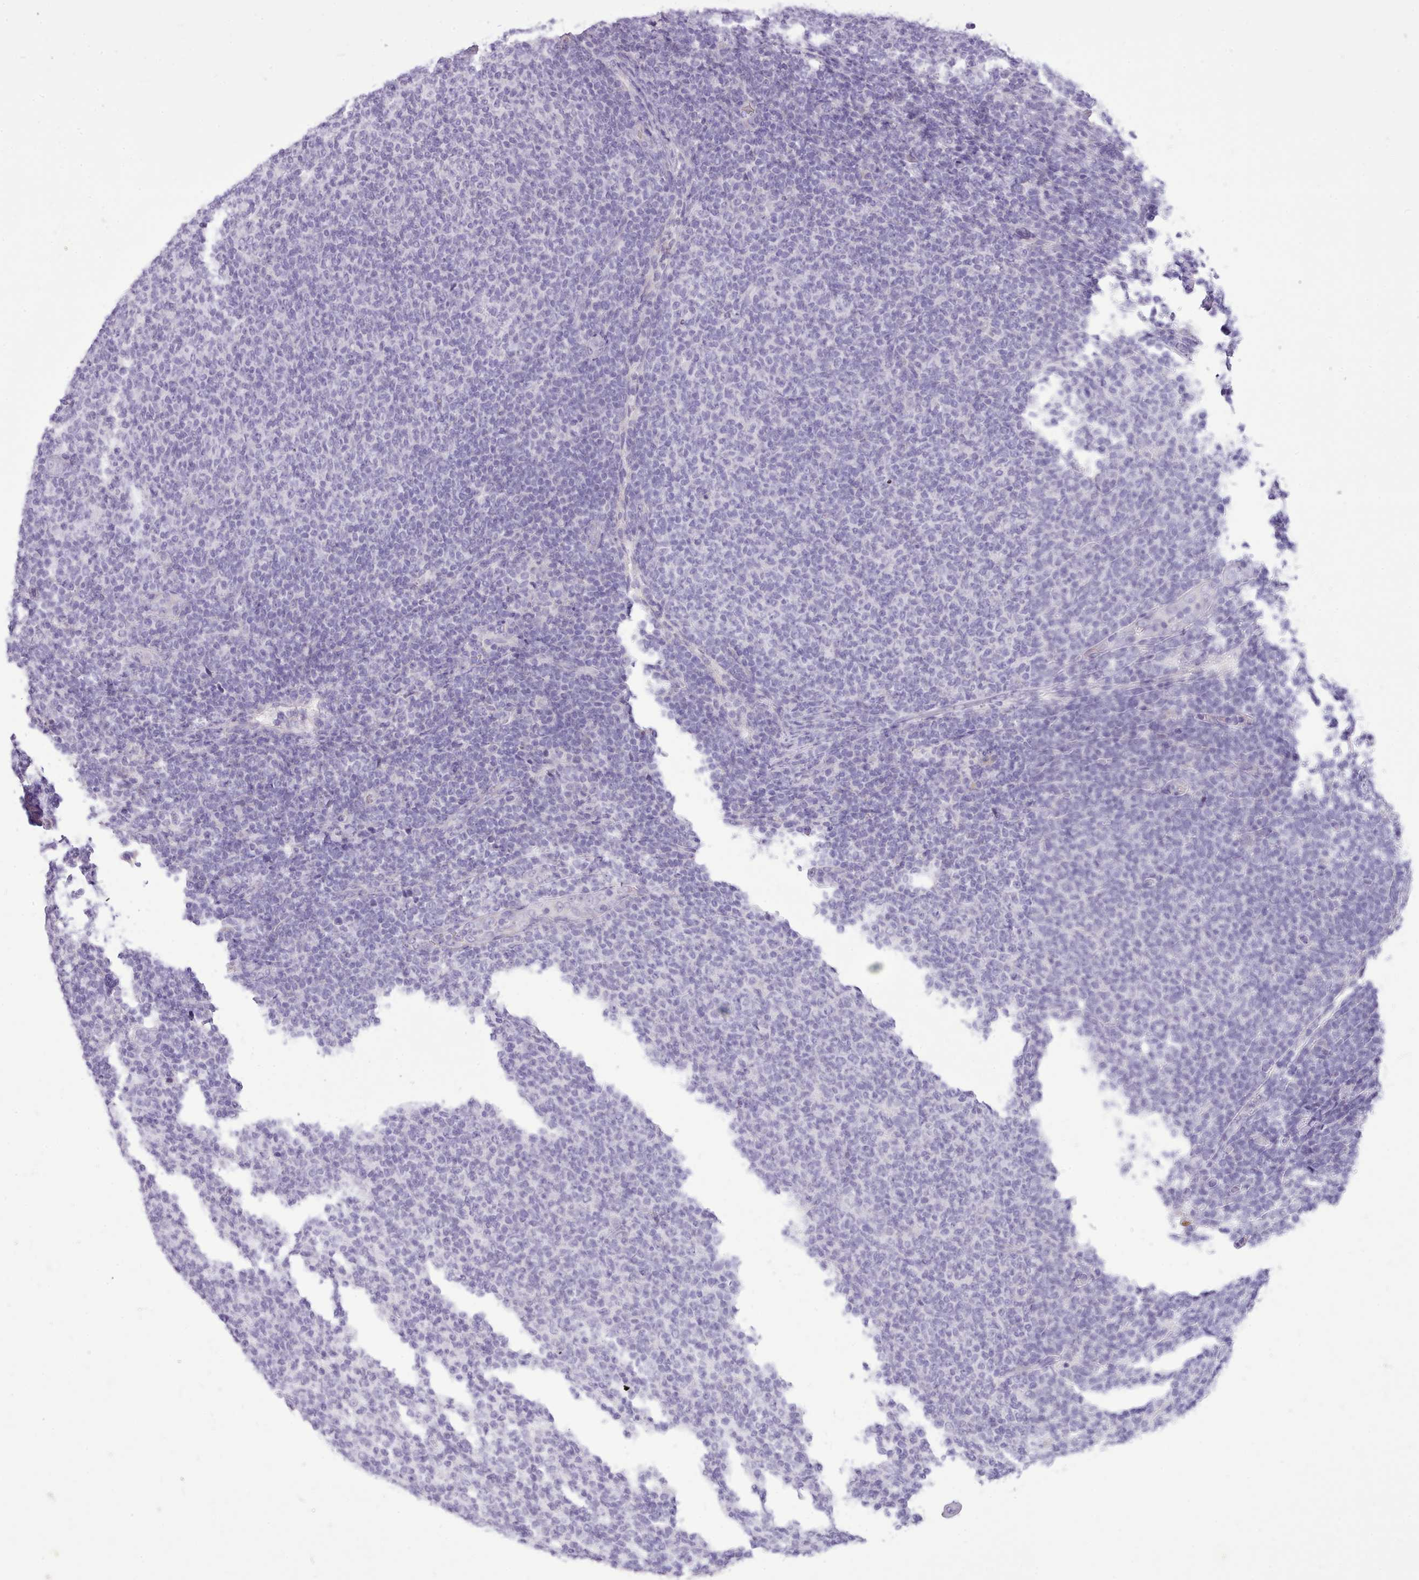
{"staining": {"intensity": "negative", "quantity": "none", "location": "none"}, "tissue": "lymphoma", "cell_type": "Tumor cells", "image_type": "cancer", "snomed": [{"axis": "morphology", "description": "Malignant lymphoma, non-Hodgkin's type, Low grade"}, {"axis": "topography", "description": "Lymph node"}], "caption": "Immunohistochemical staining of human lymphoma exhibits no significant expression in tumor cells.", "gene": "CYP2A13", "patient": {"sex": "male", "age": 66}}